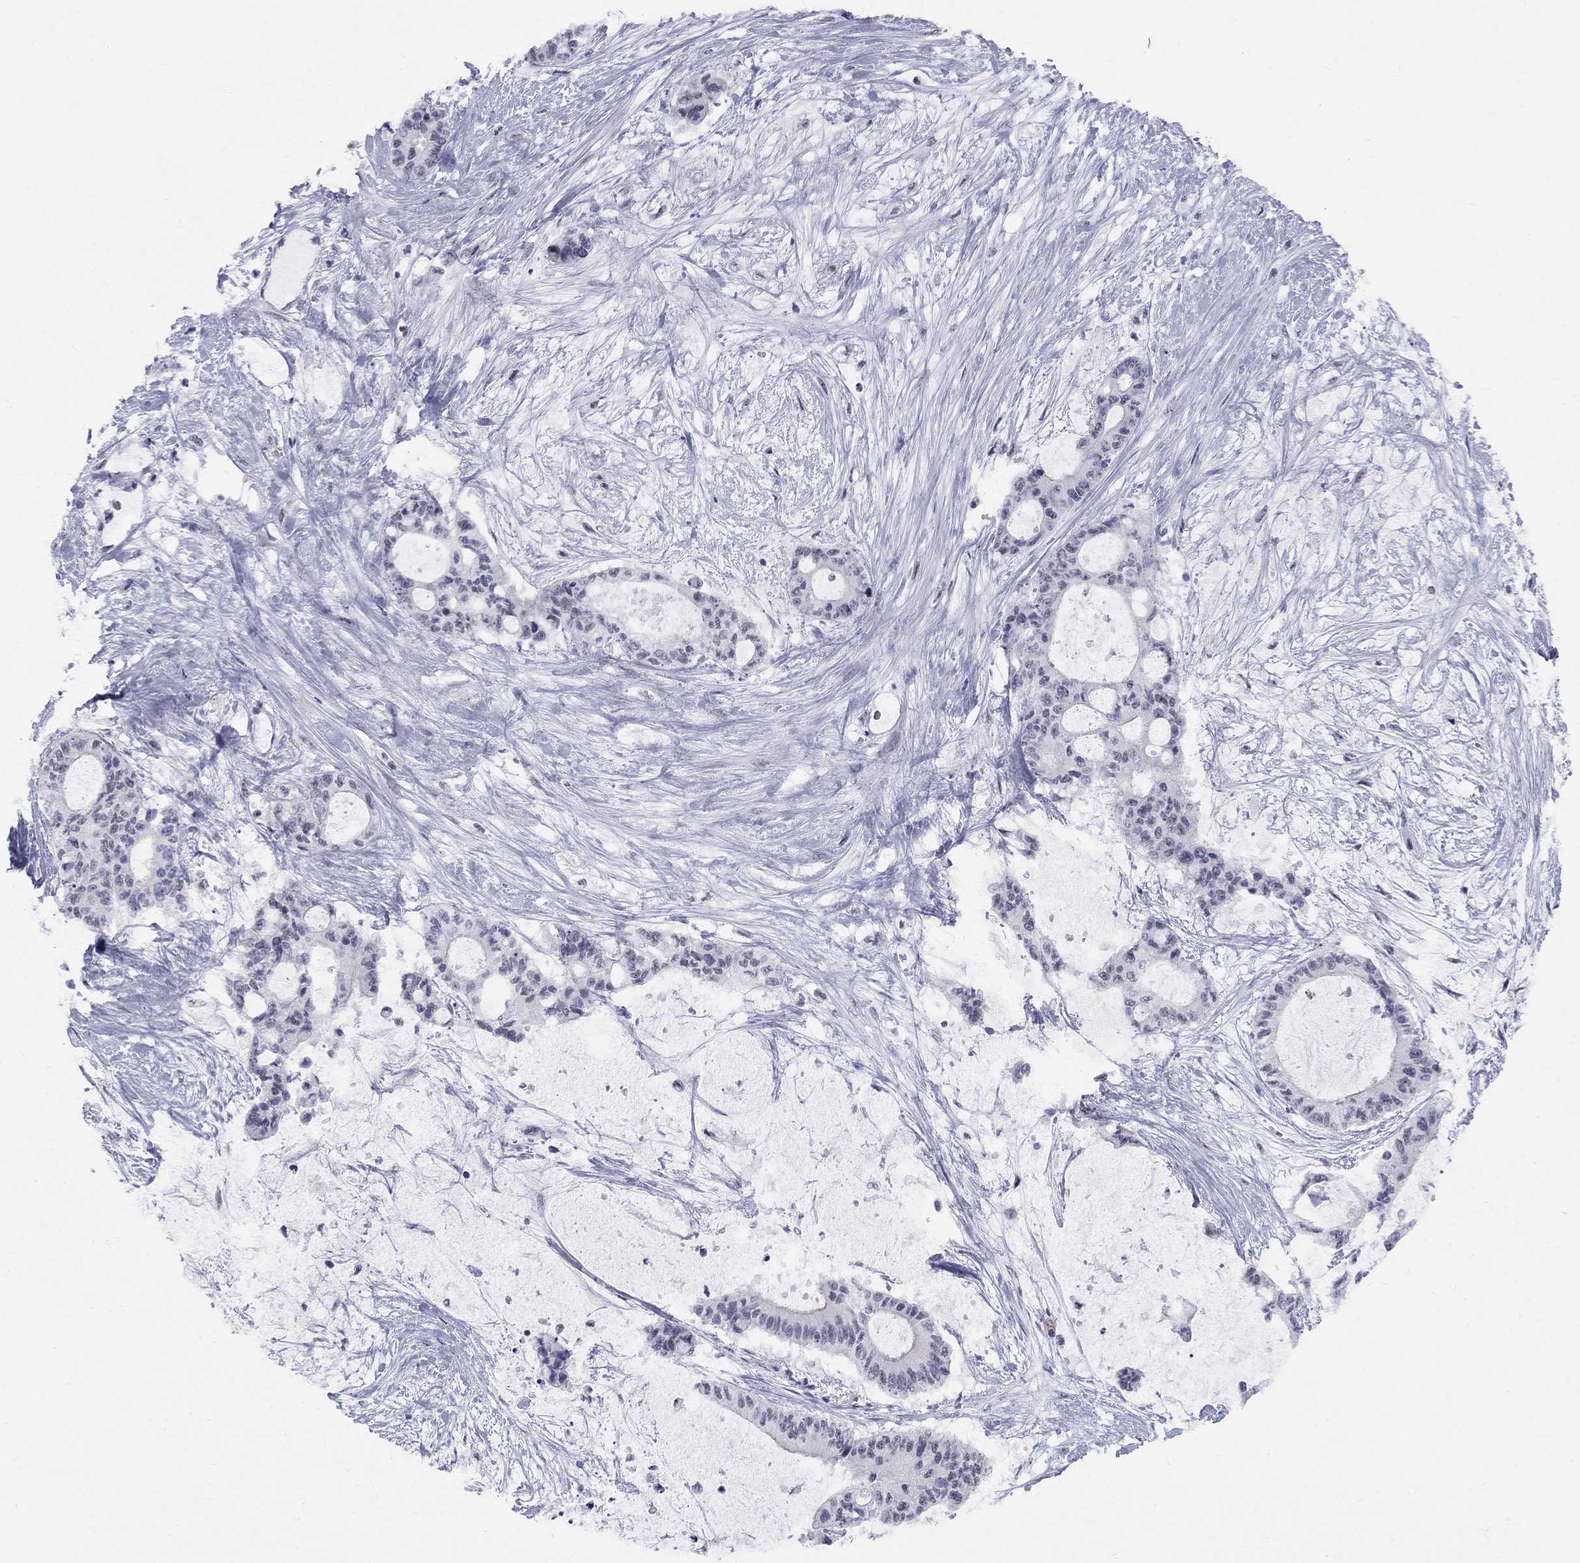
{"staining": {"intensity": "negative", "quantity": "none", "location": "none"}, "tissue": "liver cancer", "cell_type": "Tumor cells", "image_type": "cancer", "snomed": [{"axis": "morphology", "description": "Normal tissue, NOS"}, {"axis": "morphology", "description": "Cholangiocarcinoma"}, {"axis": "topography", "description": "Liver"}, {"axis": "topography", "description": "Peripheral nerve tissue"}], "caption": "This histopathology image is of liver cholangiocarcinoma stained with immunohistochemistry to label a protein in brown with the nuclei are counter-stained blue. There is no expression in tumor cells.", "gene": "DMTN", "patient": {"sex": "female", "age": 73}}